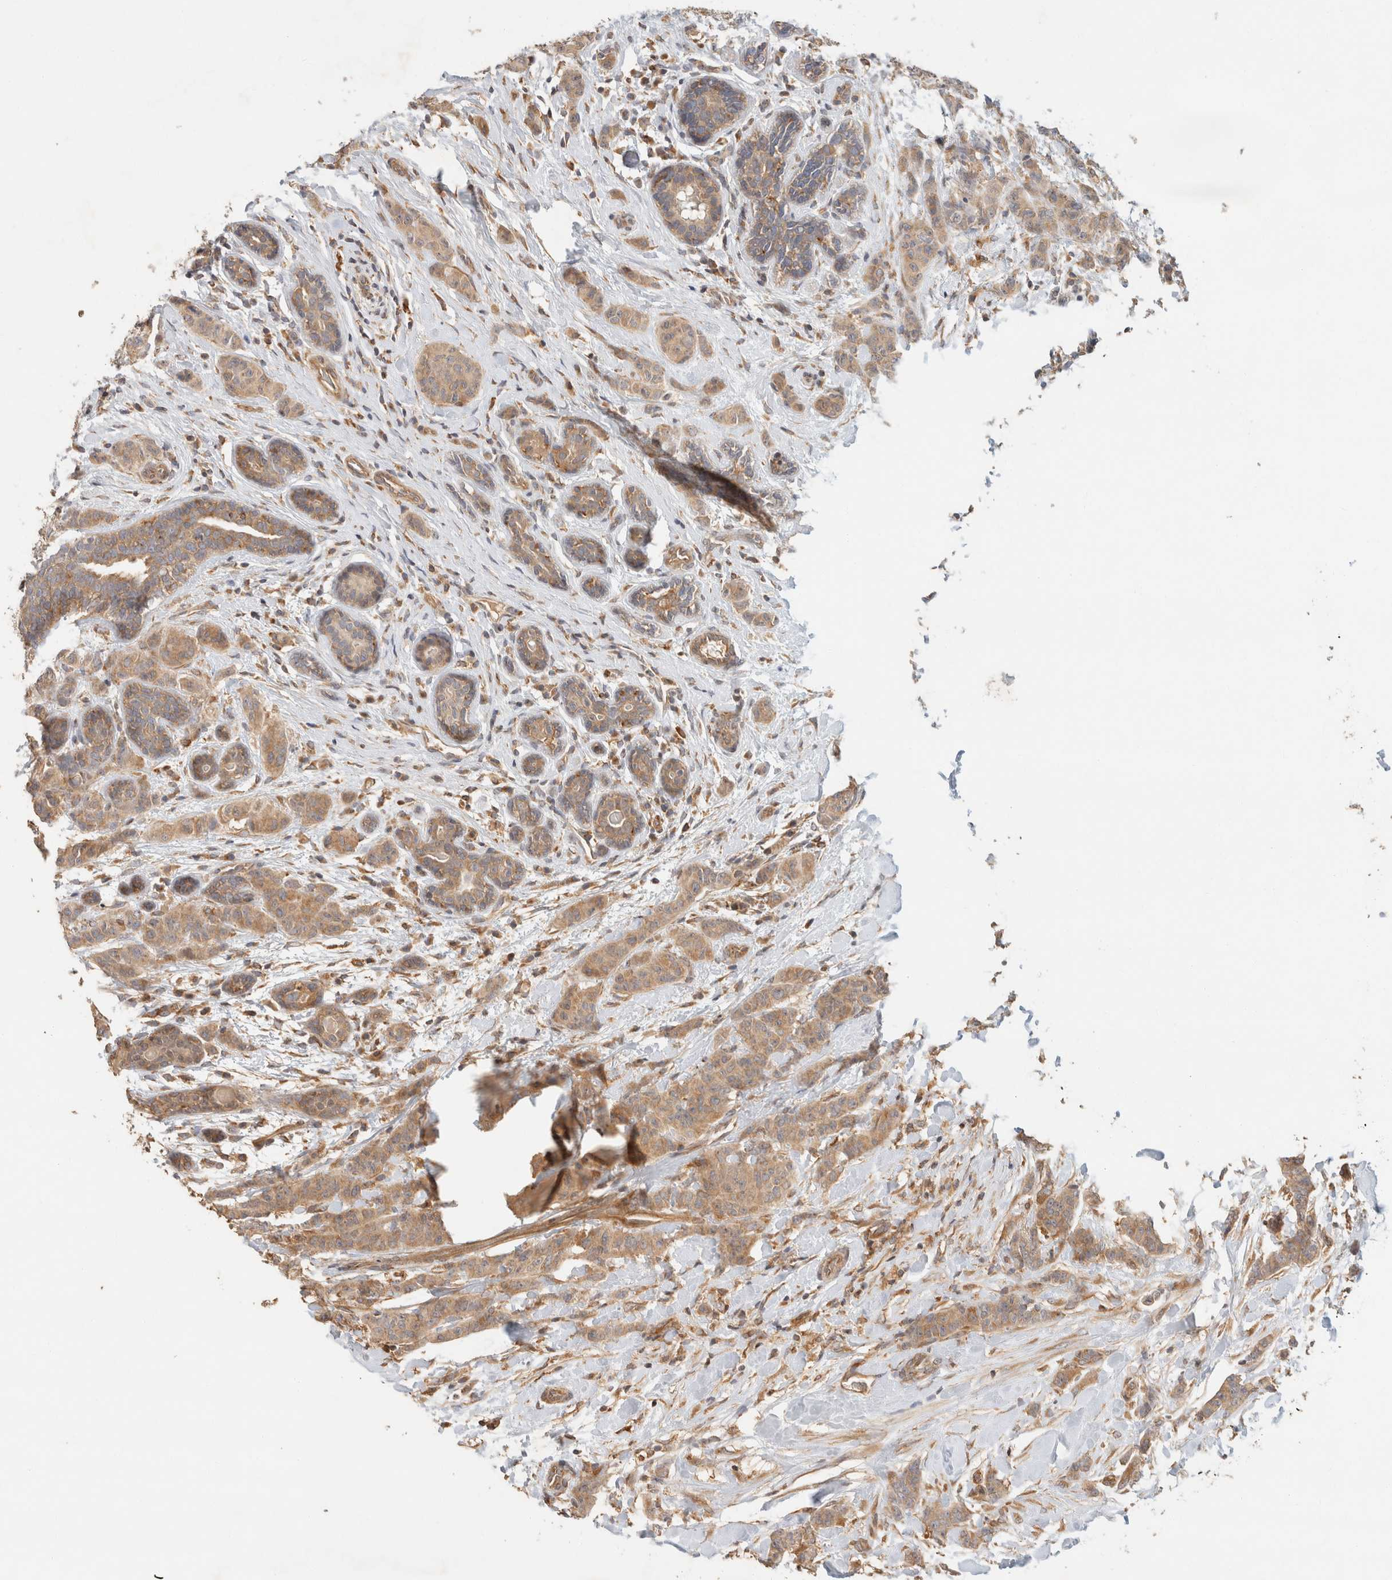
{"staining": {"intensity": "moderate", "quantity": ">75%", "location": "cytoplasmic/membranous"}, "tissue": "breast cancer", "cell_type": "Tumor cells", "image_type": "cancer", "snomed": [{"axis": "morphology", "description": "Normal tissue, NOS"}, {"axis": "morphology", "description": "Duct carcinoma"}, {"axis": "topography", "description": "Breast"}], "caption": "Immunohistochemistry of breast cancer demonstrates medium levels of moderate cytoplasmic/membranous staining in about >75% of tumor cells.", "gene": "TACC1", "patient": {"sex": "female", "age": 40}}